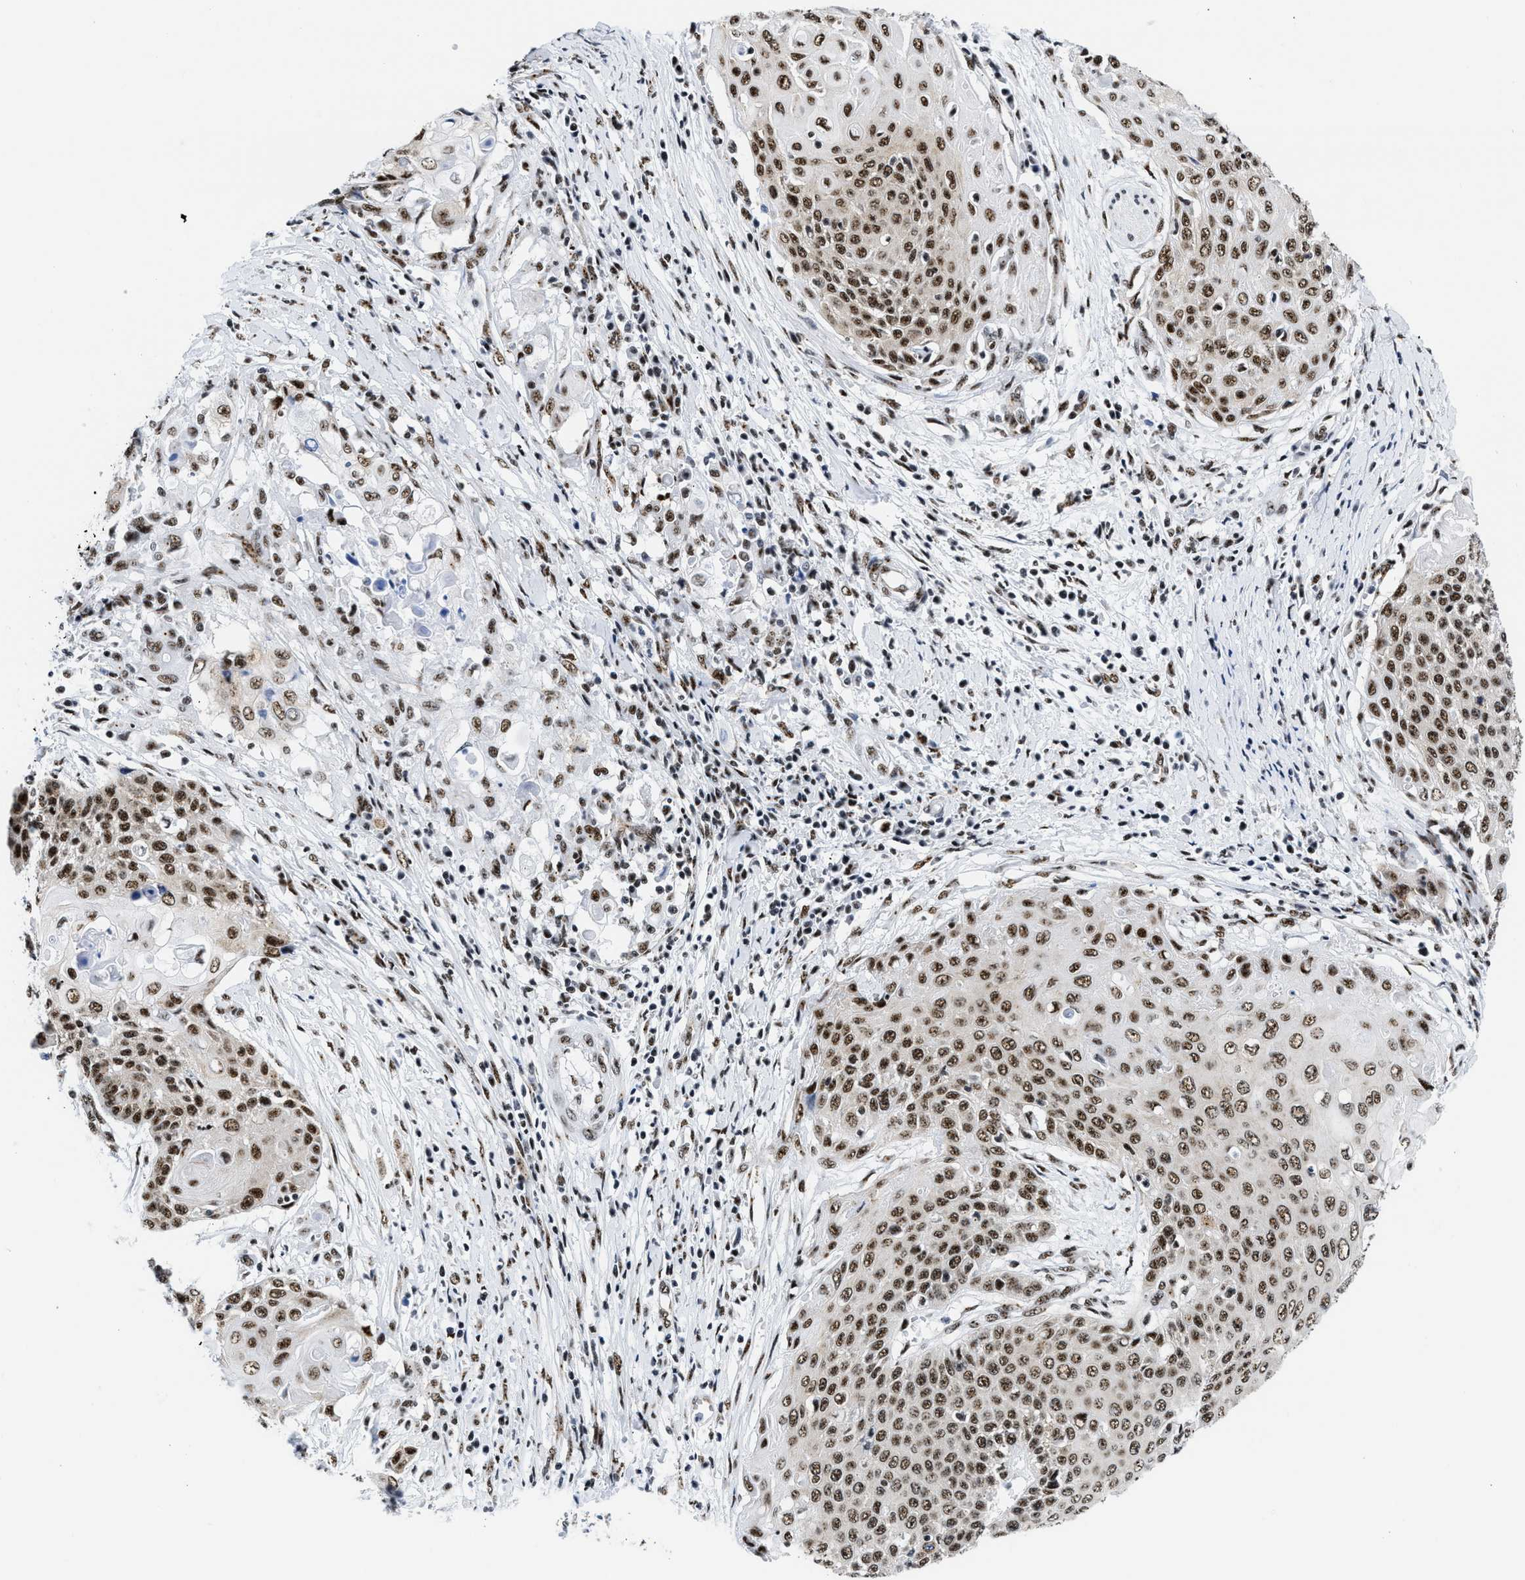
{"staining": {"intensity": "moderate", "quantity": ">75%", "location": "nuclear"}, "tissue": "cervical cancer", "cell_type": "Tumor cells", "image_type": "cancer", "snomed": [{"axis": "morphology", "description": "Squamous cell carcinoma, NOS"}, {"axis": "topography", "description": "Cervix"}], "caption": "Tumor cells demonstrate medium levels of moderate nuclear staining in approximately >75% of cells in human cervical cancer (squamous cell carcinoma).", "gene": "RBM8A", "patient": {"sex": "female", "age": 39}}